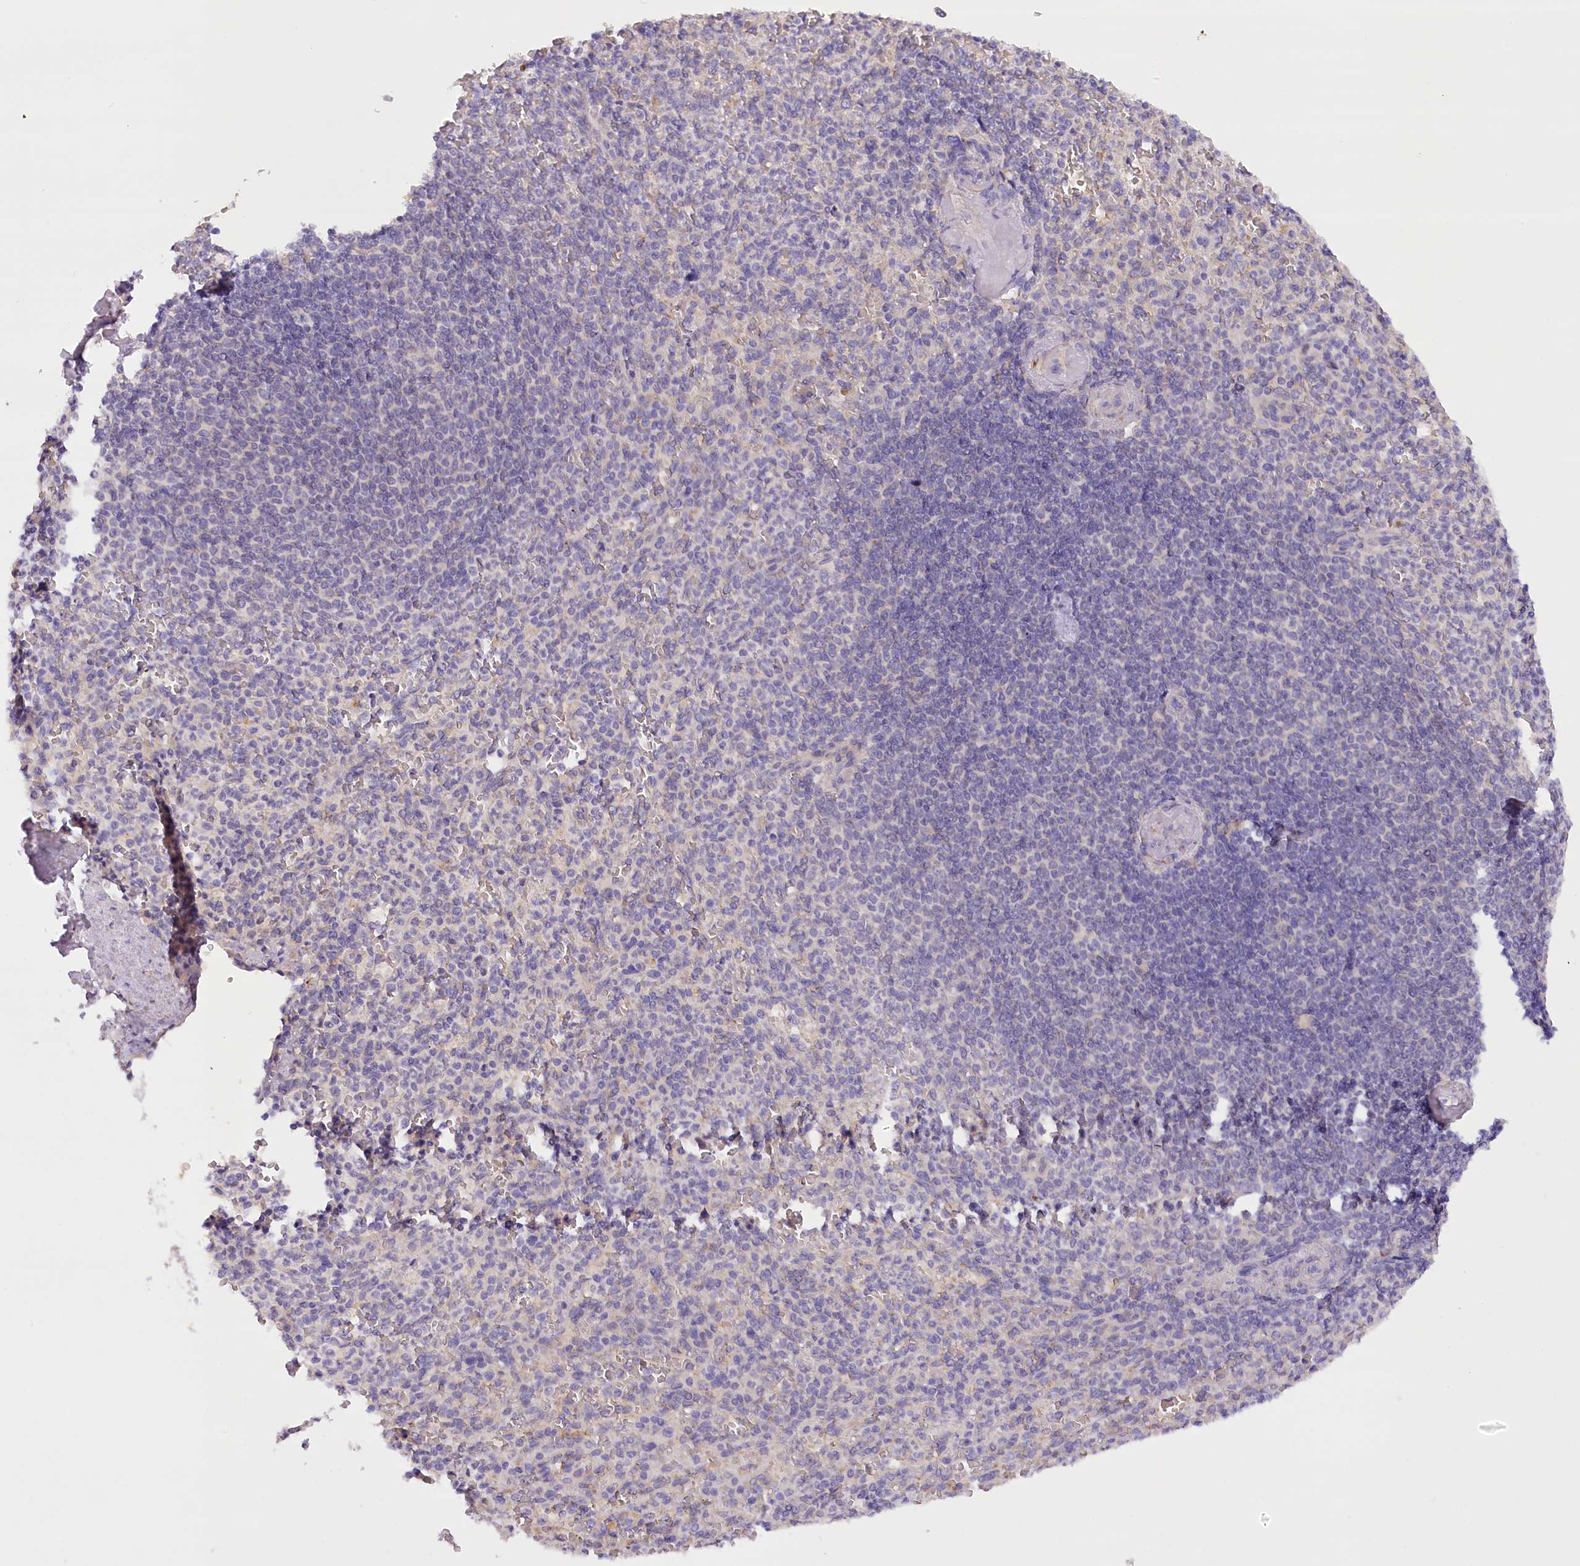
{"staining": {"intensity": "moderate", "quantity": "<25%", "location": "cytoplasmic/membranous"}, "tissue": "spleen", "cell_type": "Cells in red pulp", "image_type": "normal", "snomed": [{"axis": "morphology", "description": "Normal tissue, NOS"}, {"axis": "topography", "description": "Spleen"}], "caption": "Cells in red pulp show moderate cytoplasmic/membranous staining in about <25% of cells in benign spleen. (DAB (3,3'-diaminobenzidine) = brown stain, brightfield microscopy at high magnification).", "gene": "DCUN1D1", "patient": {"sex": "female", "age": 74}}